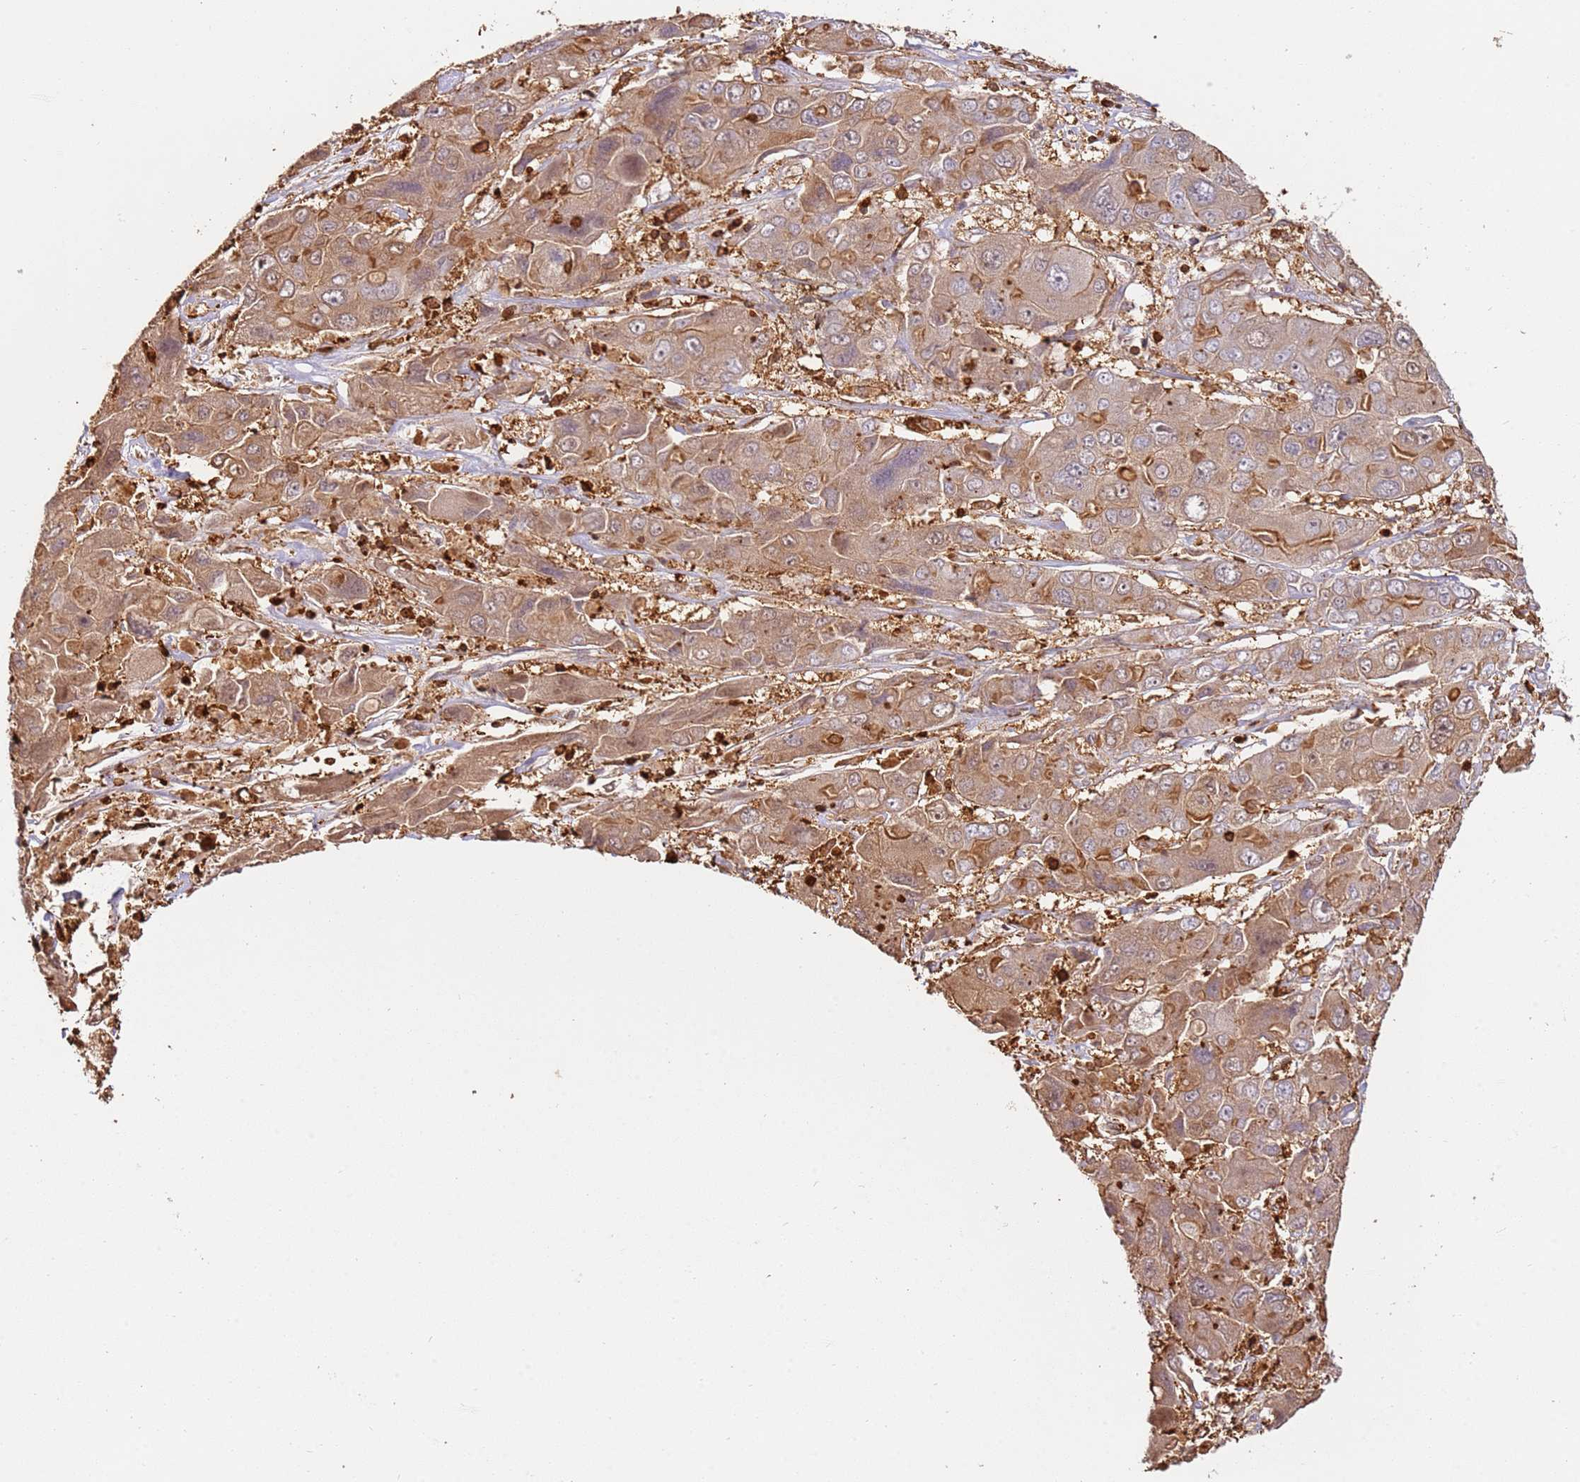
{"staining": {"intensity": "moderate", "quantity": ">75%", "location": "cytoplasmic/membranous"}, "tissue": "liver cancer", "cell_type": "Tumor cells", "image_type": "cancer", "snomed": [{"axis": "morphology", "description": "Cholangiocarcinoma"}, {"axis": "topography", "description": "Liver"}], "caption": "Tumor cells reveal medium levels of moderate cytoplasmic/membranous staining in approximately >75% of cells in cholangiocarcinoma (liver).", "gene": "OR6P1", "patient": {"sex": "male", "age": 67}}